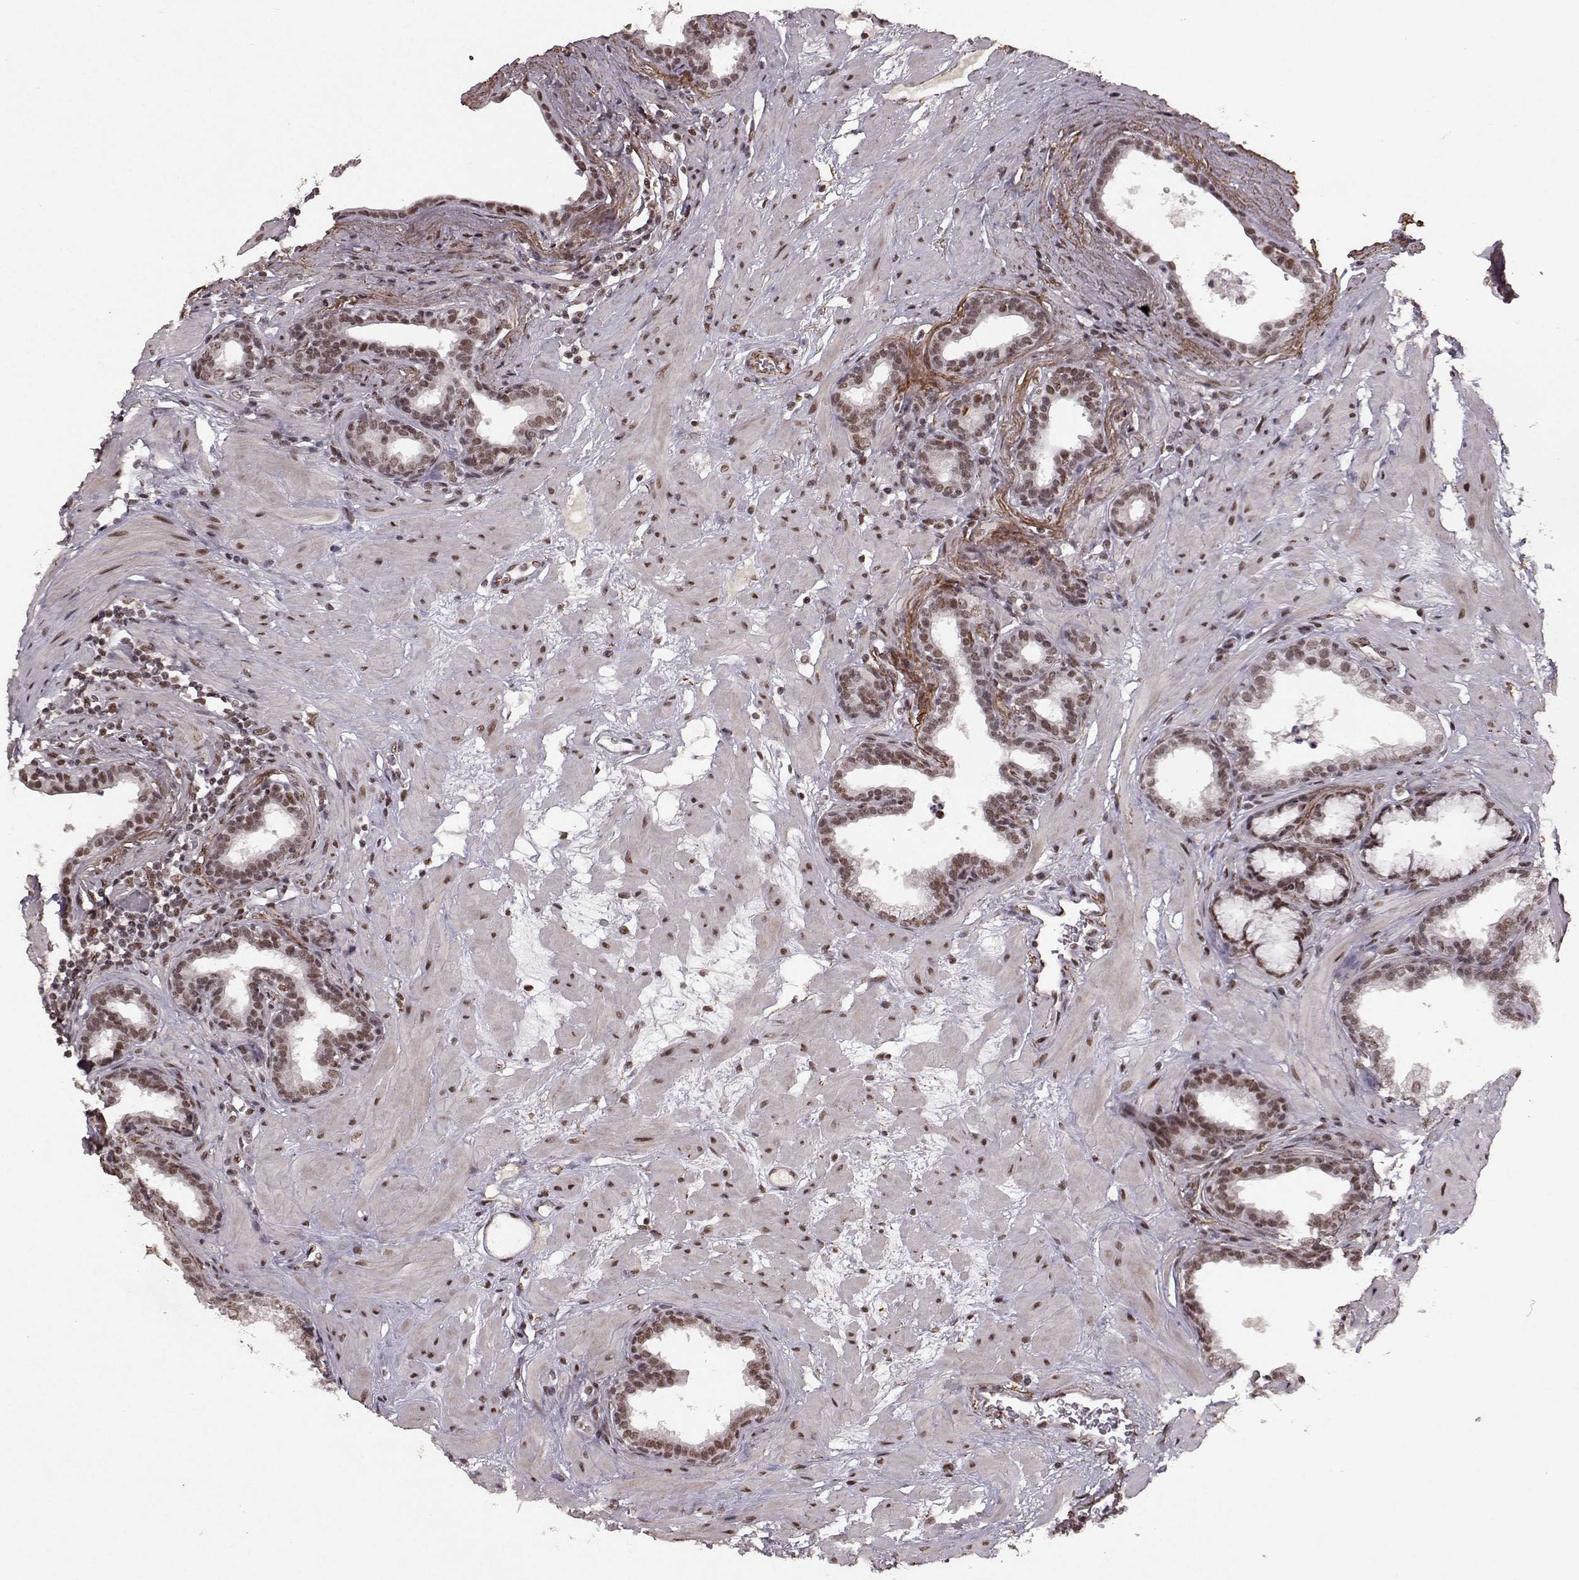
{"staining": {"intensity": "moderate", "quantity": ">75%", "location": "nuclear"}, "tissue": "prostate", "cell_type": "Glandular cells", "image_type": "normal", "snomed": [{"axis": "morphology", "description": "Normal tissue, NOS"}, {"axis": "topography", "description": "Prostate"}], "caption": "Immunohistochemistry of unremarkable human prostate displays medium levels of moderate nuclear staining in approximately >75% of glandular cells.", "gene": "RRAGD", "patient": {"sex": "male", "age": 37}}